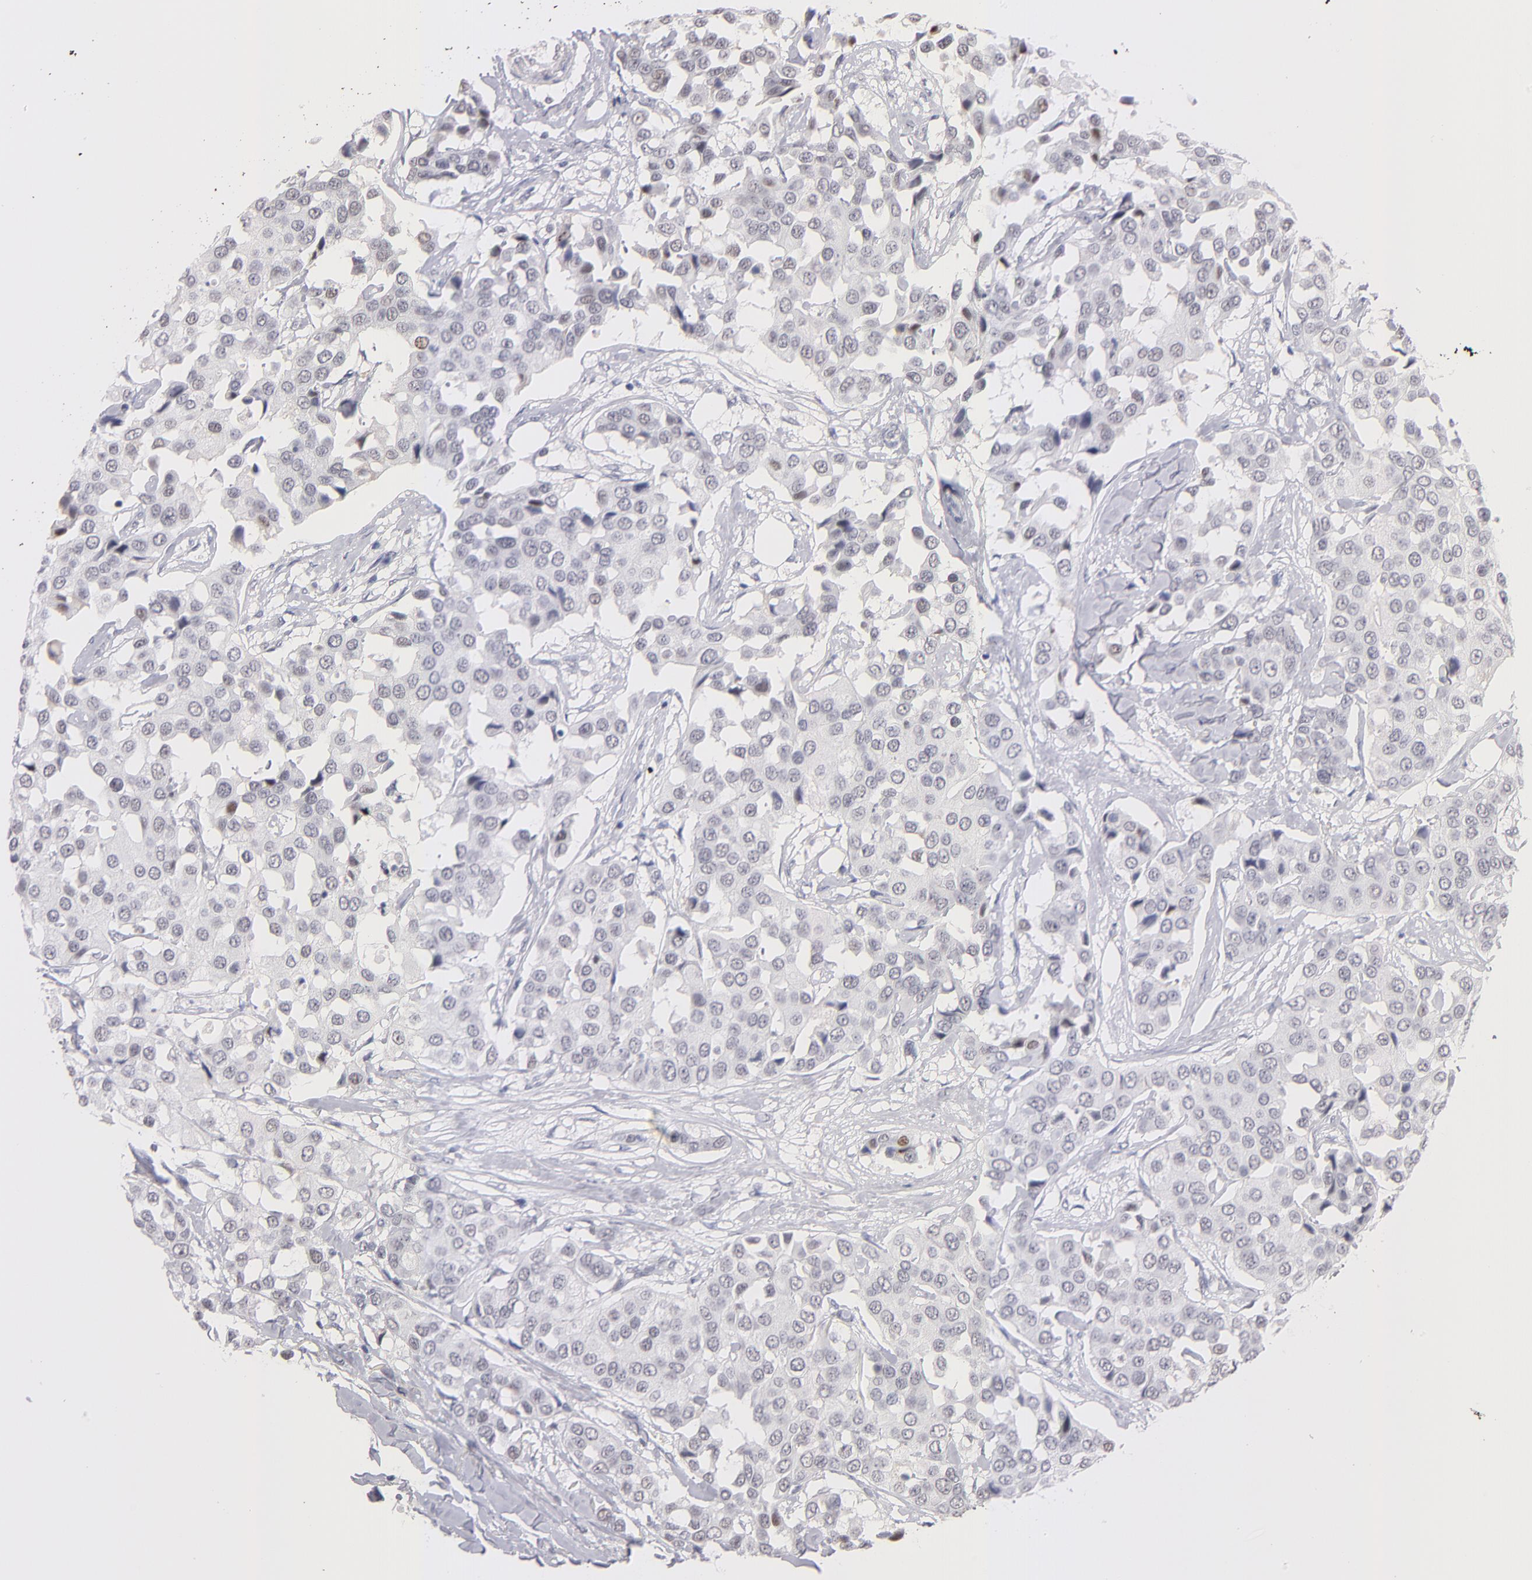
{"staining": {"intensity": "weak", "quantity": "<25%", "location": "nuclear"}, "tissue": "breast cancer", "cell_type": "Tumor cells", "image_type": "cancer", "snomed": [{"axis": "morphology", "description": "Duct carcinoma"}, {"axis": "topography", "description": "Breast"}], "caption": "Infiltrating ductal carcinoma (breast) stained for a protein using IHC reveals no expression tumor cells.", "gene": "TEX11", "patient": {"sex": "female", "age": 80}}